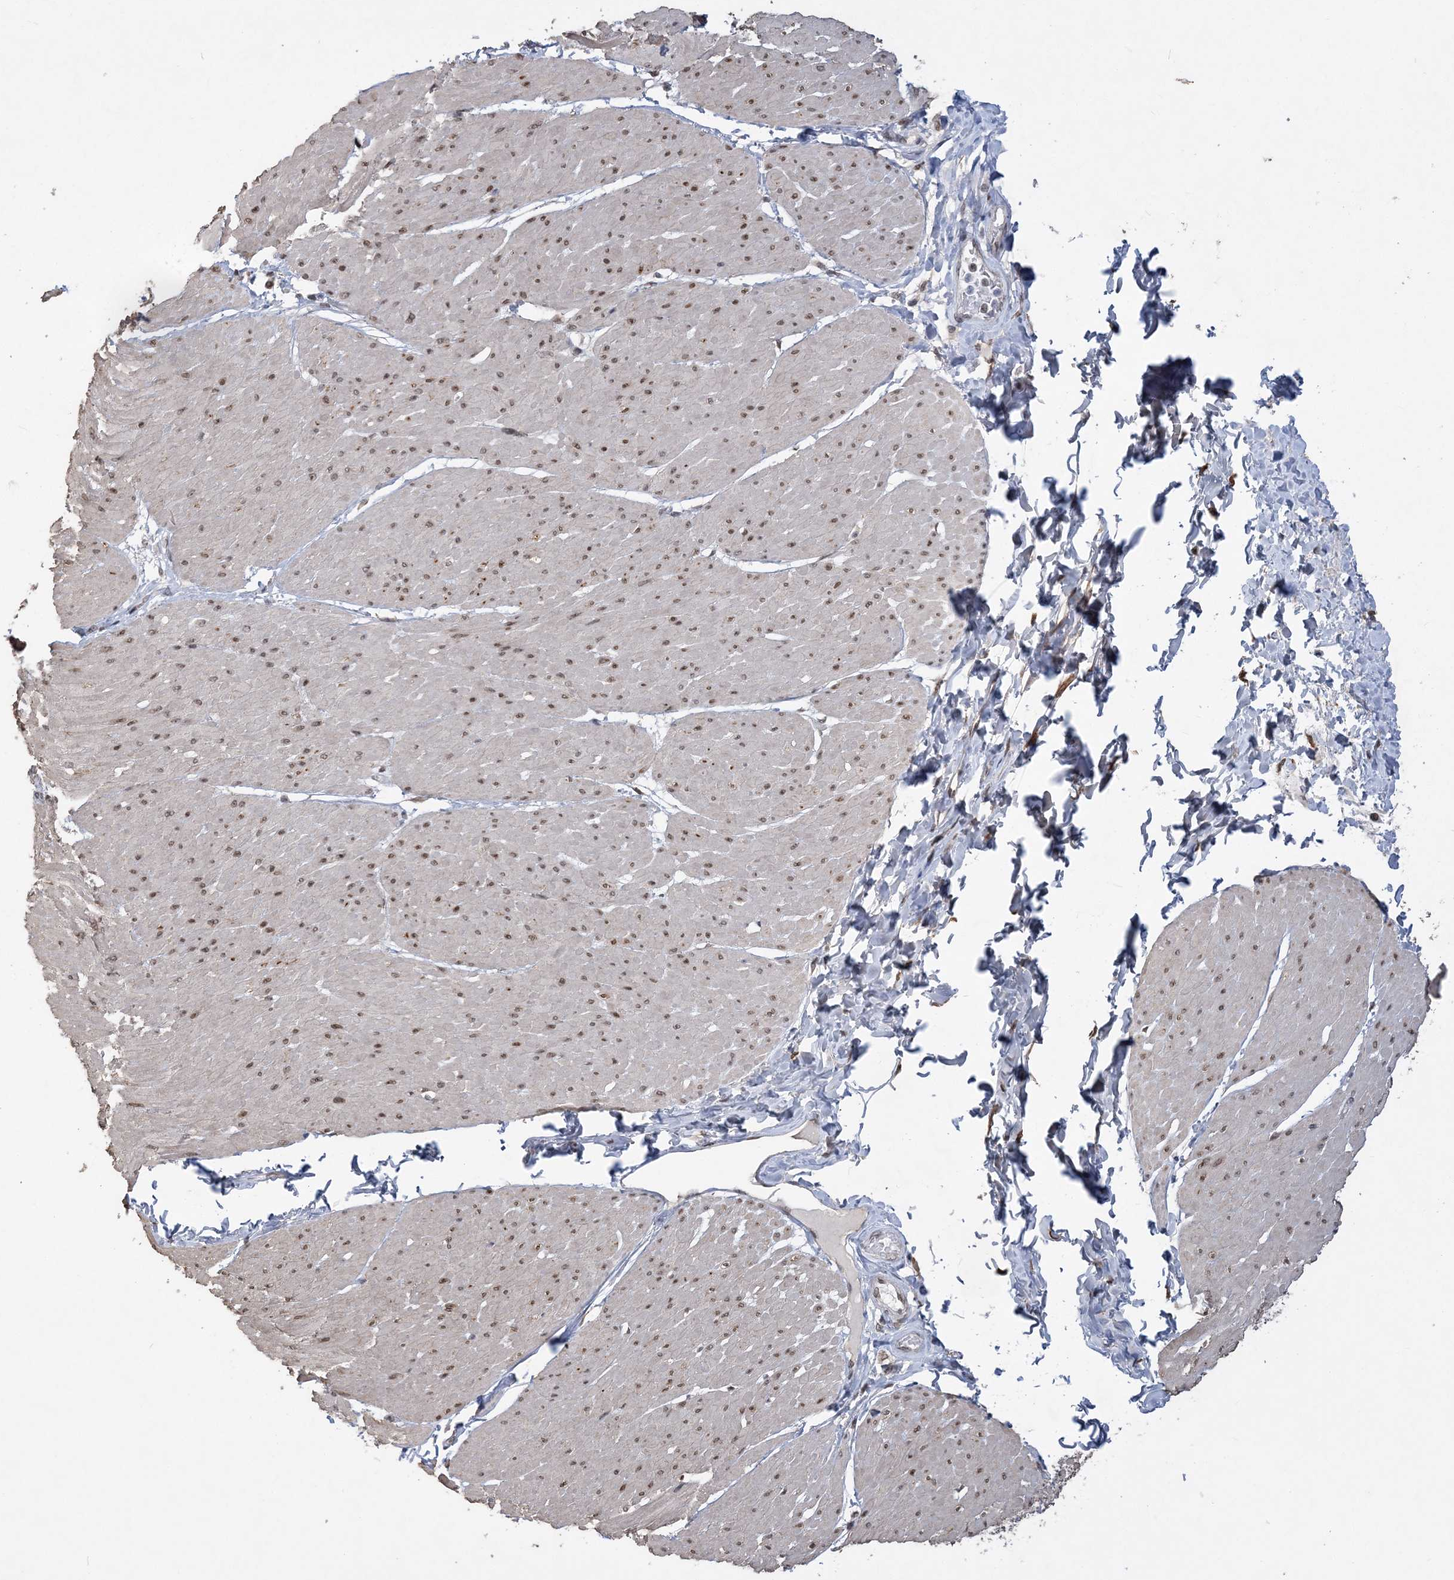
{"staining": {"intensity": "moderate", "quantity": "25%-75%", "location": "nuclear"}, "tissue": "smooth muscle", "cell_type": "Smooth muscle cells", "image_type": "normal", "snomed": [{"axis": "morphology", "description": "Urothelial carcinoma, High grade"}, {"axis": "topography", "description": "Urinary bladder"}], "caption": "This photomicrograph exhibits benign smooth muscle stained with IHC to label a protein in brown. The nuclear of smooth muscle cells show moderate positivity for the protein. Nuclei are counter-stained blue.", "gene": "WAC", "patient": {"sex": "male", "age": 46}}